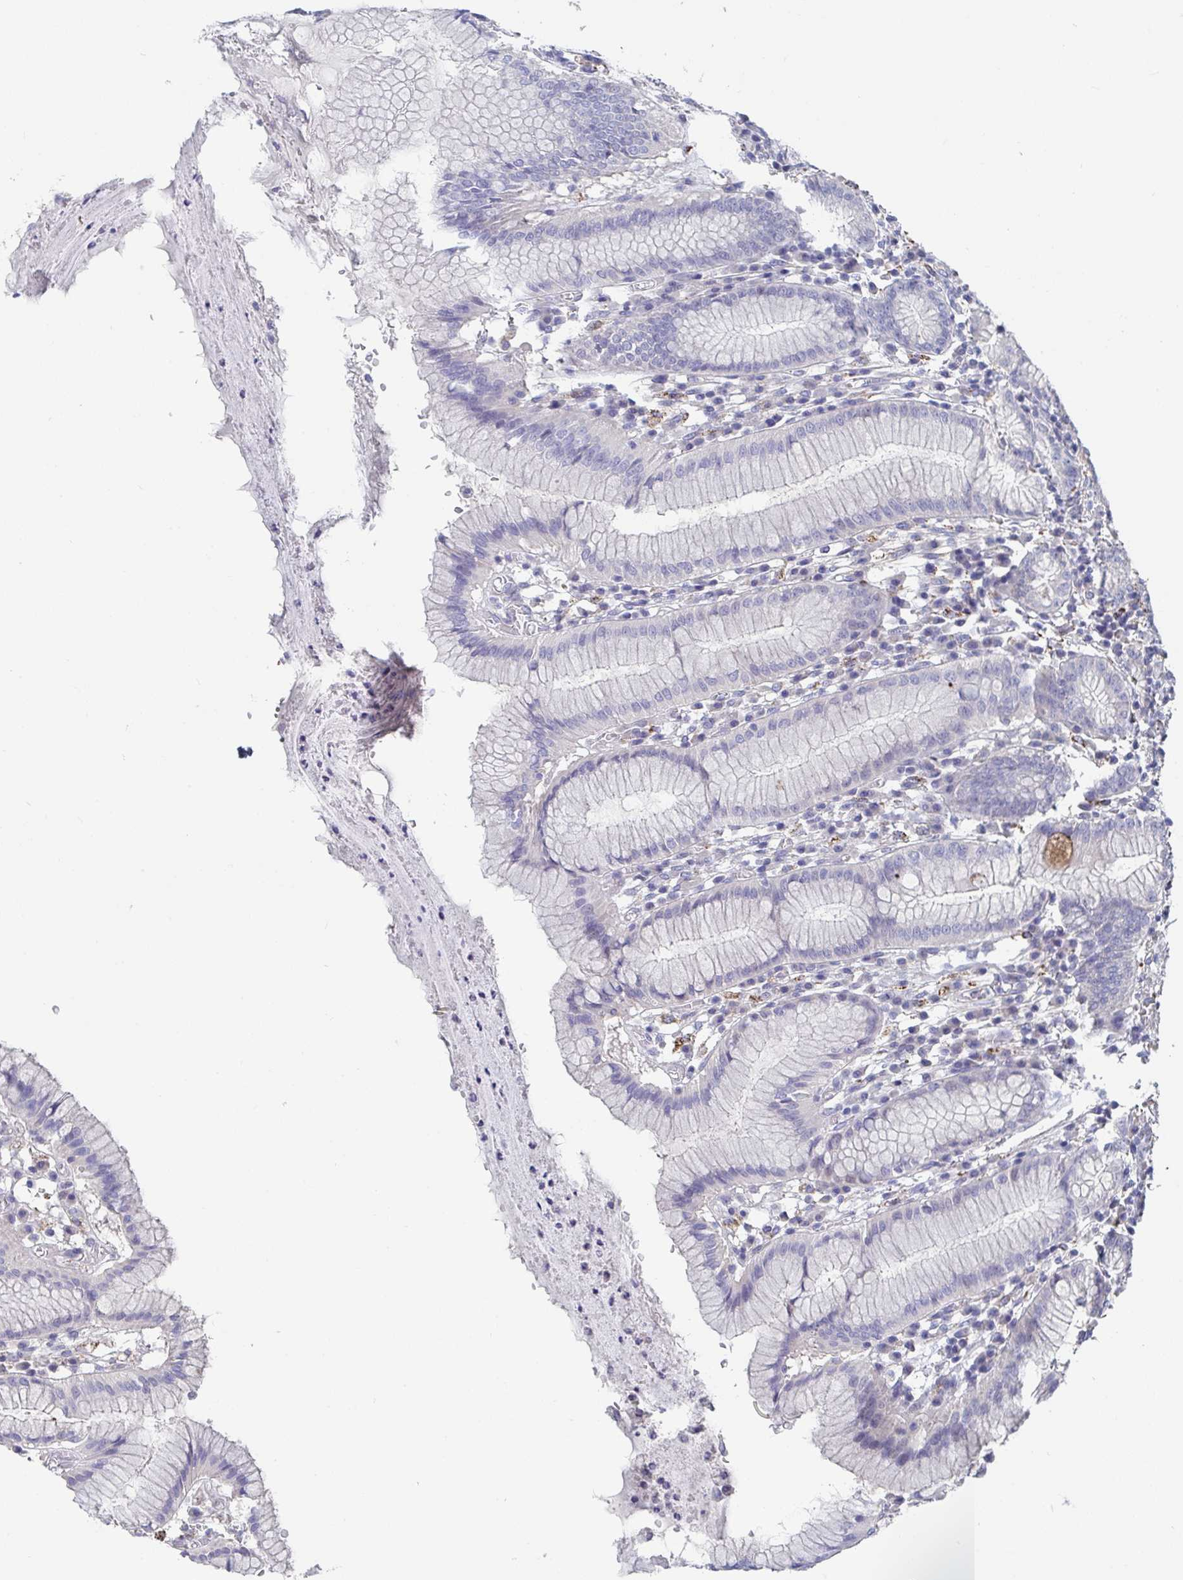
{"staining": {"intensity": "negative", "quantity": "none", "location": "none"}, "tissue": "stomach", "cell_type": "Glandular cells", "image_type": "normal", "snomed": [{"axis": "morphology", "description": "Normal tissue, NOS"}, {"axis": "topography", "description": "Stomach"}], "caption": "IHC photomicrograph of unremarkable stomach: stomach stained with DAB shows no significant protein positivity in glandular cells.", "gene": "FAM156A", "patient": {"sex": "male", "age": 55}}